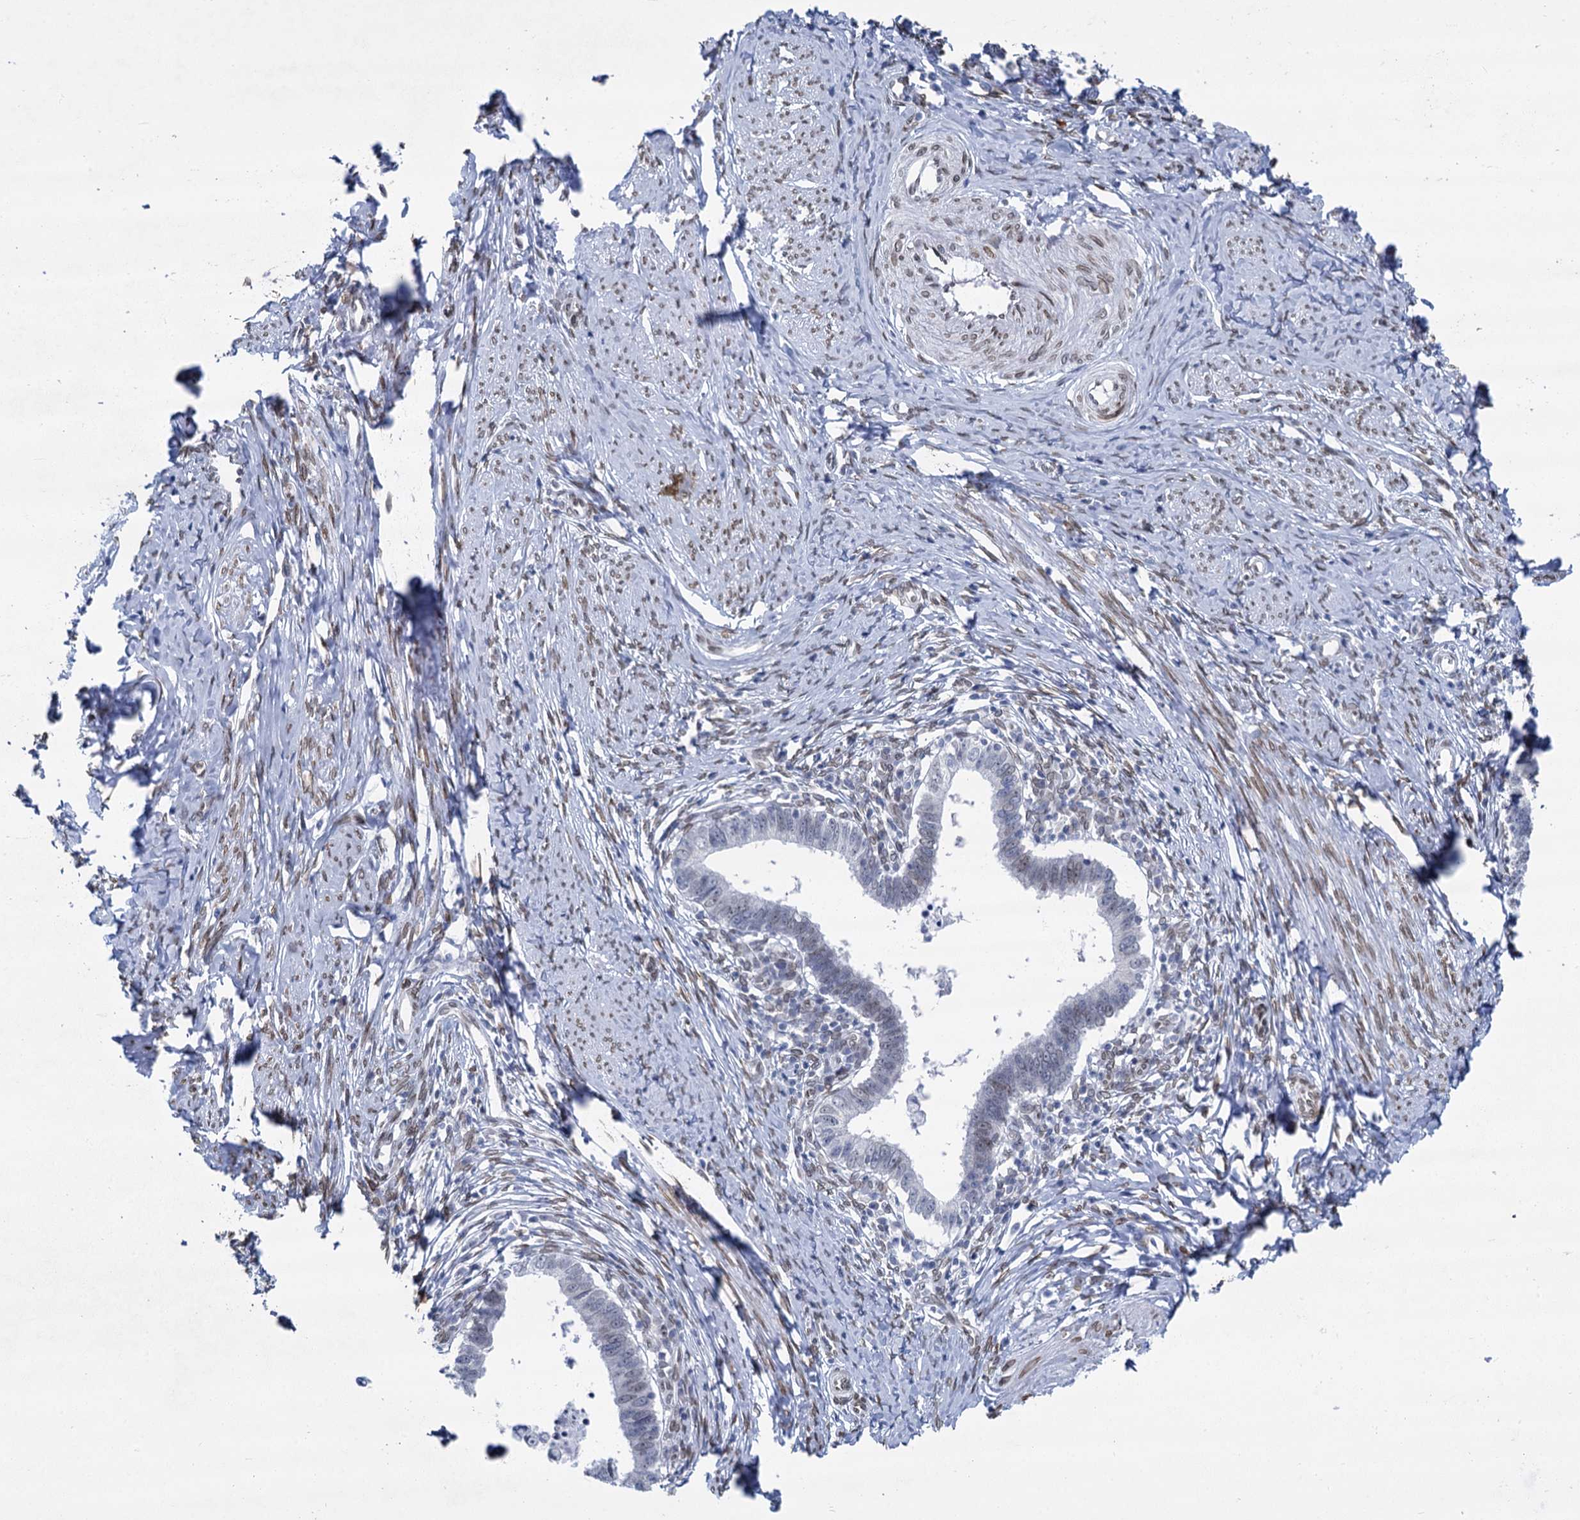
{"staining": {"intensity": "weak", "quantity": "<25%", "location": "nuclear"}, "tissue": "cervical cancer", "cell_type": "Tumor cells", "image_type": "cancer", "snomed": [{"axis": "morphology", "description": "Adenocarcinoma, NOS"}, {"axis": "topography", "description": "Cervix"}], "caption": "Human cervical adenocarcinoma stained for a protein using IHC exhibits no positivity in tumor cells.", "gene": "PRSS35", "patient": {"sex": "female", "age": 36}}